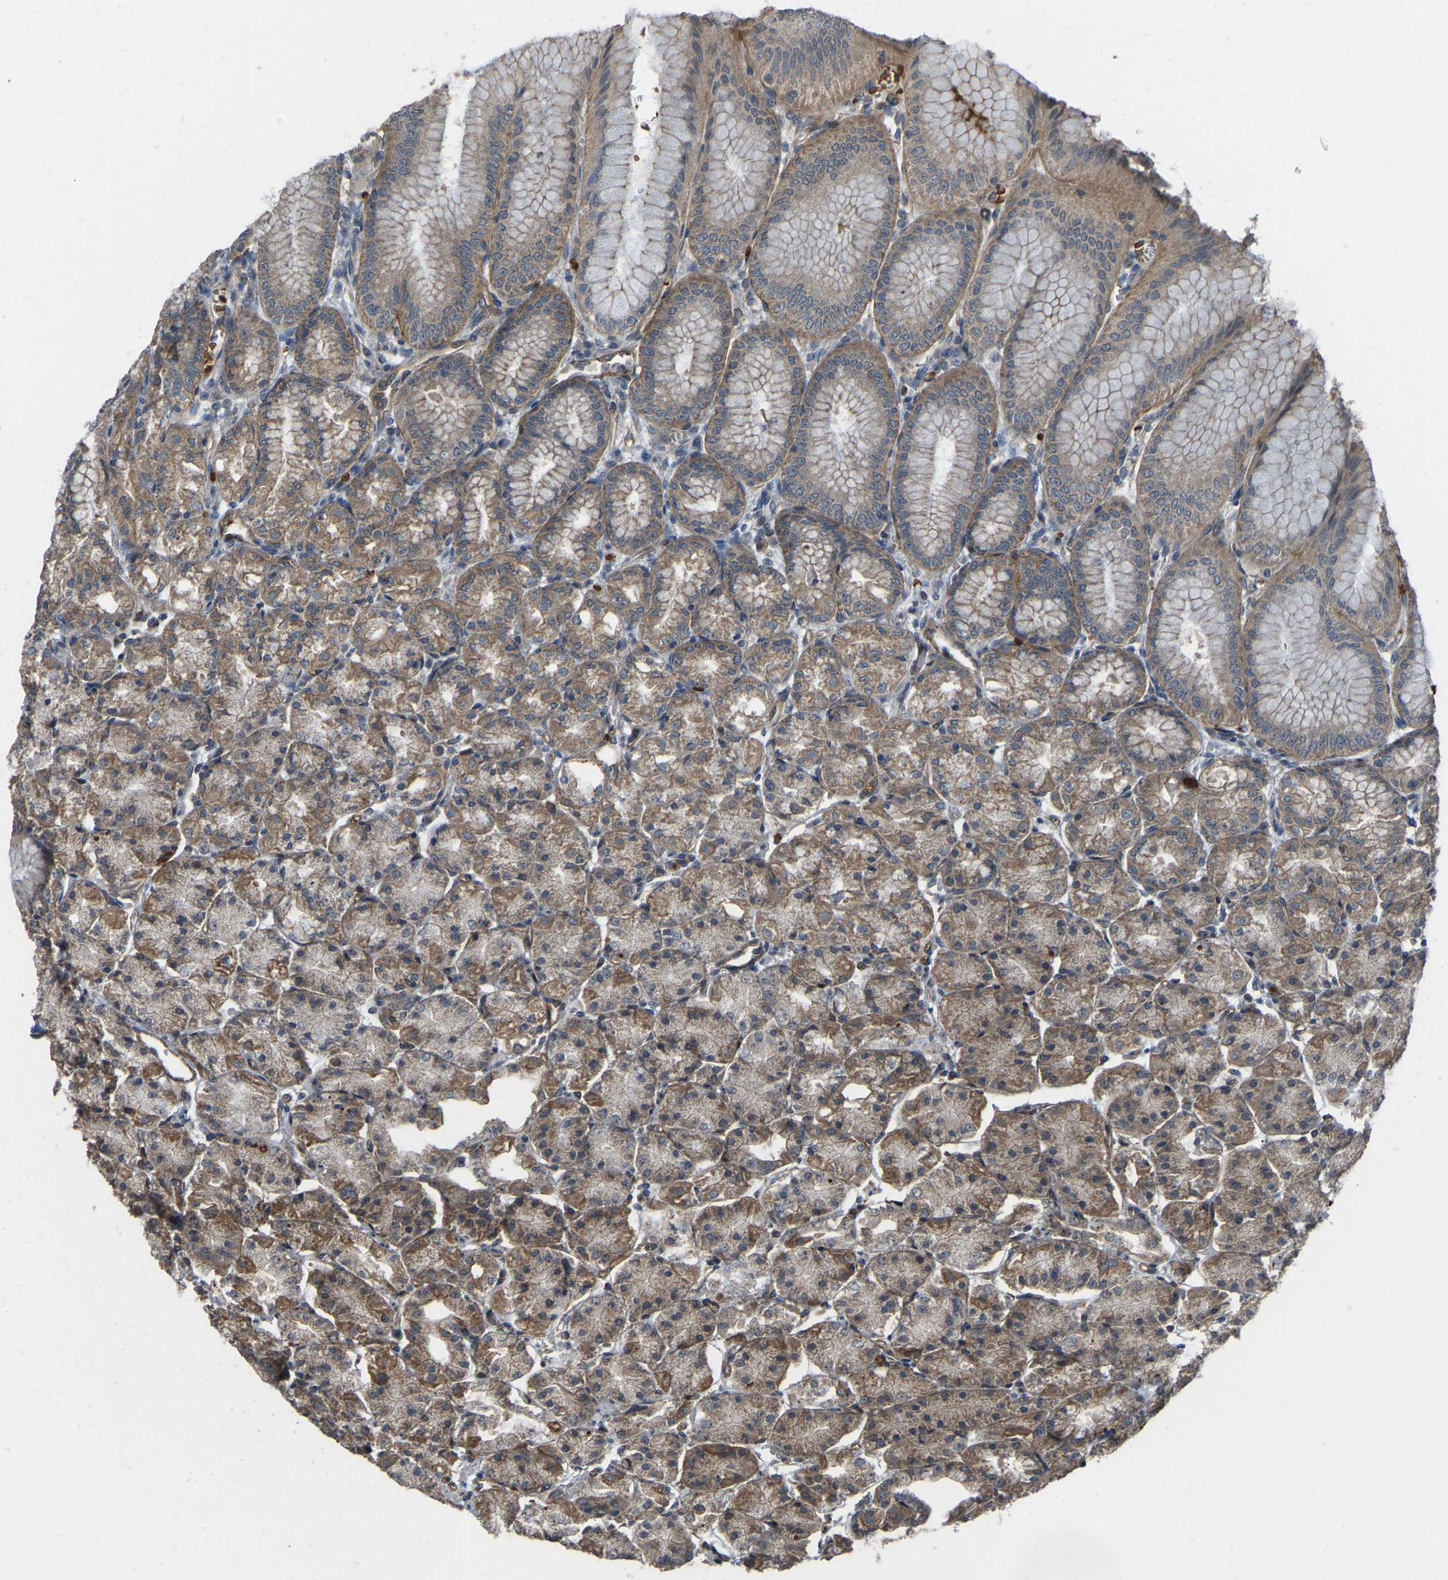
{"staining": {"intensity": "moderate", "quantity": ">75%", "location": "cytoplasmic/membranous"}, "tissue": "stomach", "cell_type": "Glandular cells", "image_type": "normal", "snomed": [{"axis": "morphology", "description": "Normal tissue, NOS"}, {"axis": "topography", "description": "Stomach, lower"}], "caption": "Stomach stained with DAB IHC displays medium levels of moderate cytoplasmic/membranous staining in approximately >75% of glandular cells.", "gene": "C21orf91", "patient": {"sex": "male", "age": 71}}